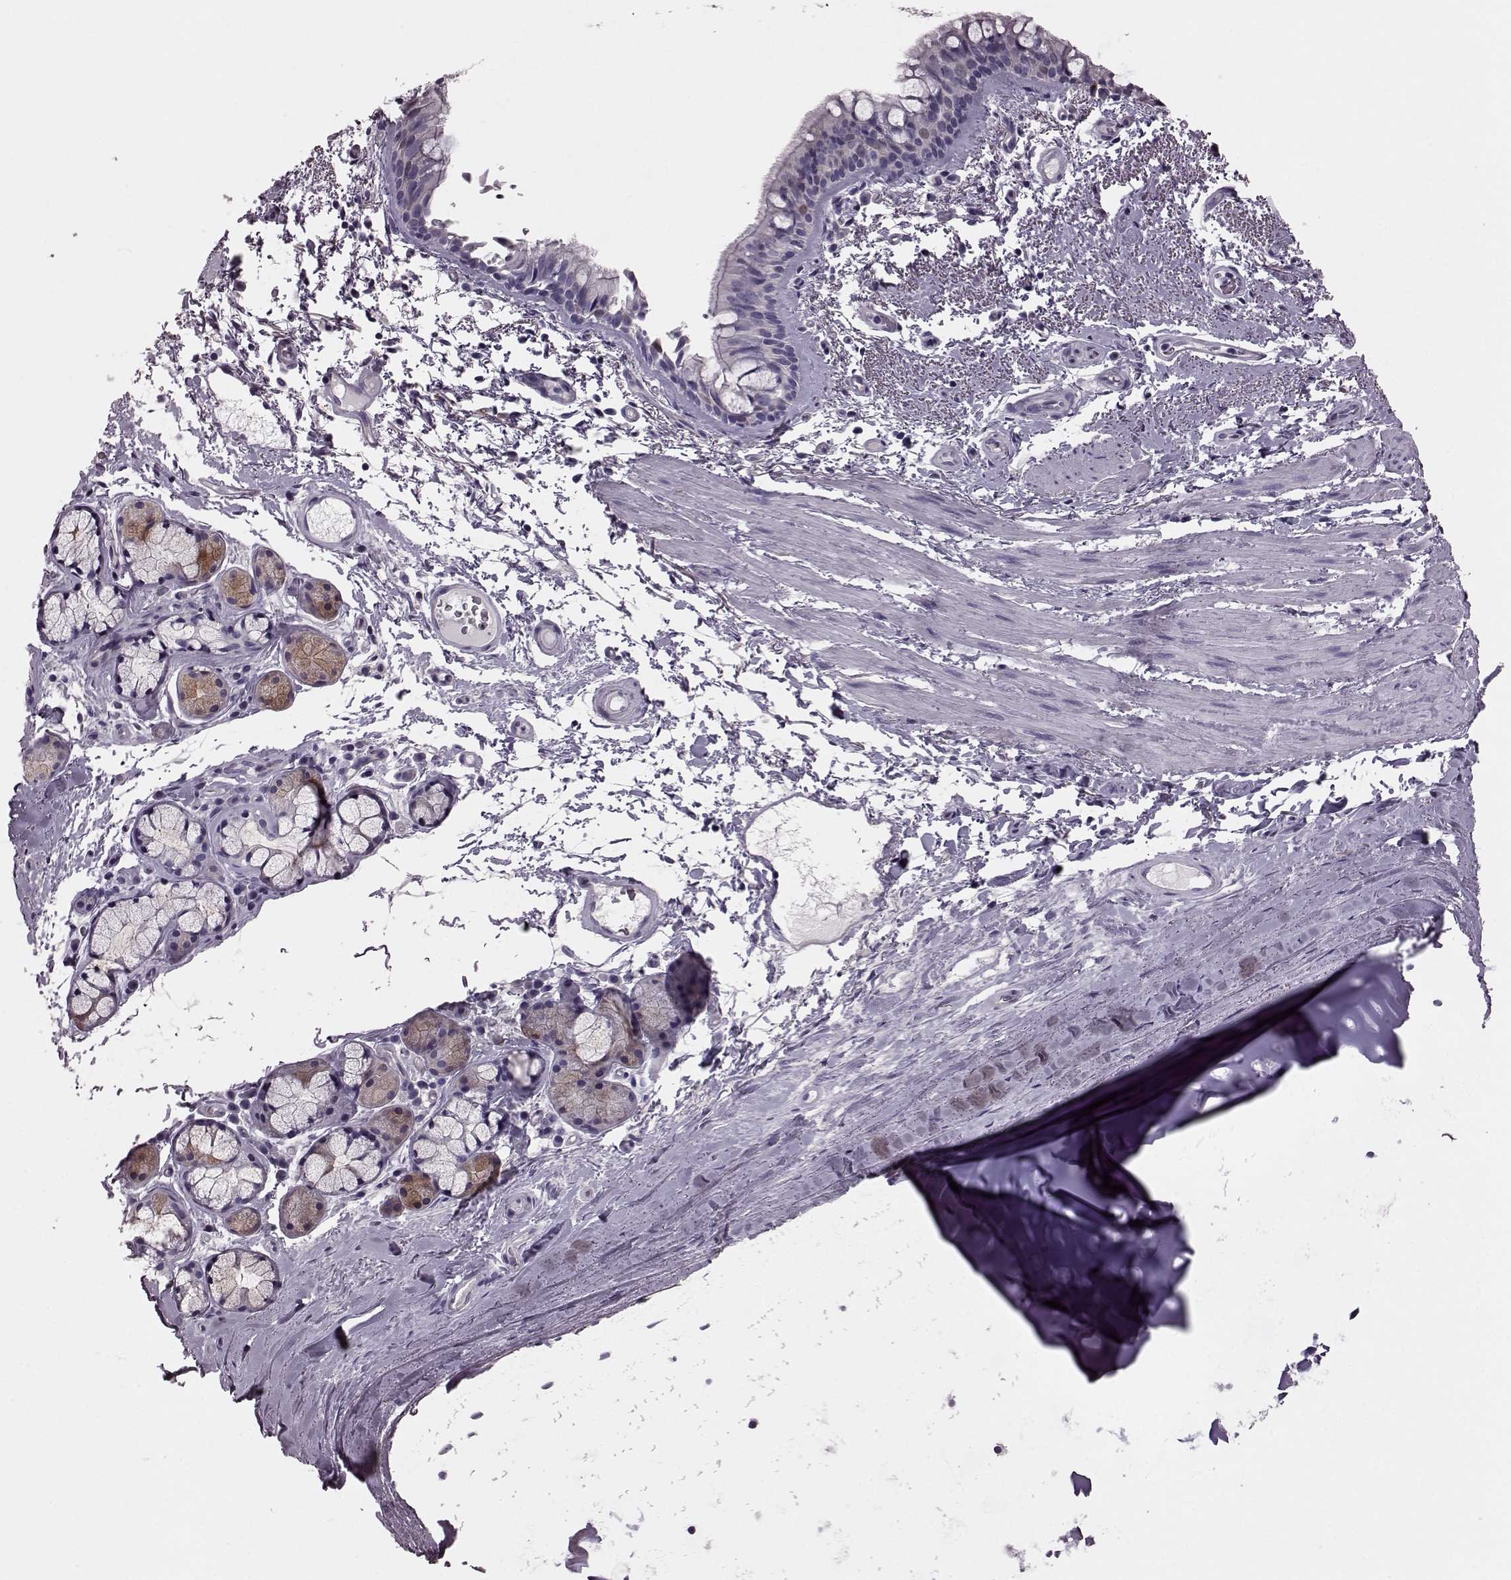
{"staining": {"intensity": "negative", "quantity": "none", "location": "none"}, "tissue": "bronchus", "cell_type": "Respiratory epithelial cells", "image_type": "normal", "snomed": [{"axis": "morphology", "description": "Normal tissue, NOS"}, {"axis": "topography", "description": "Bronchus"}], "caption": "Protein analysis of unremarkable bronchus shows no significant expression in respiratory epithelial cells.", "gene": "SNTG1", "patient": {"sex": "female", "age": 64}}